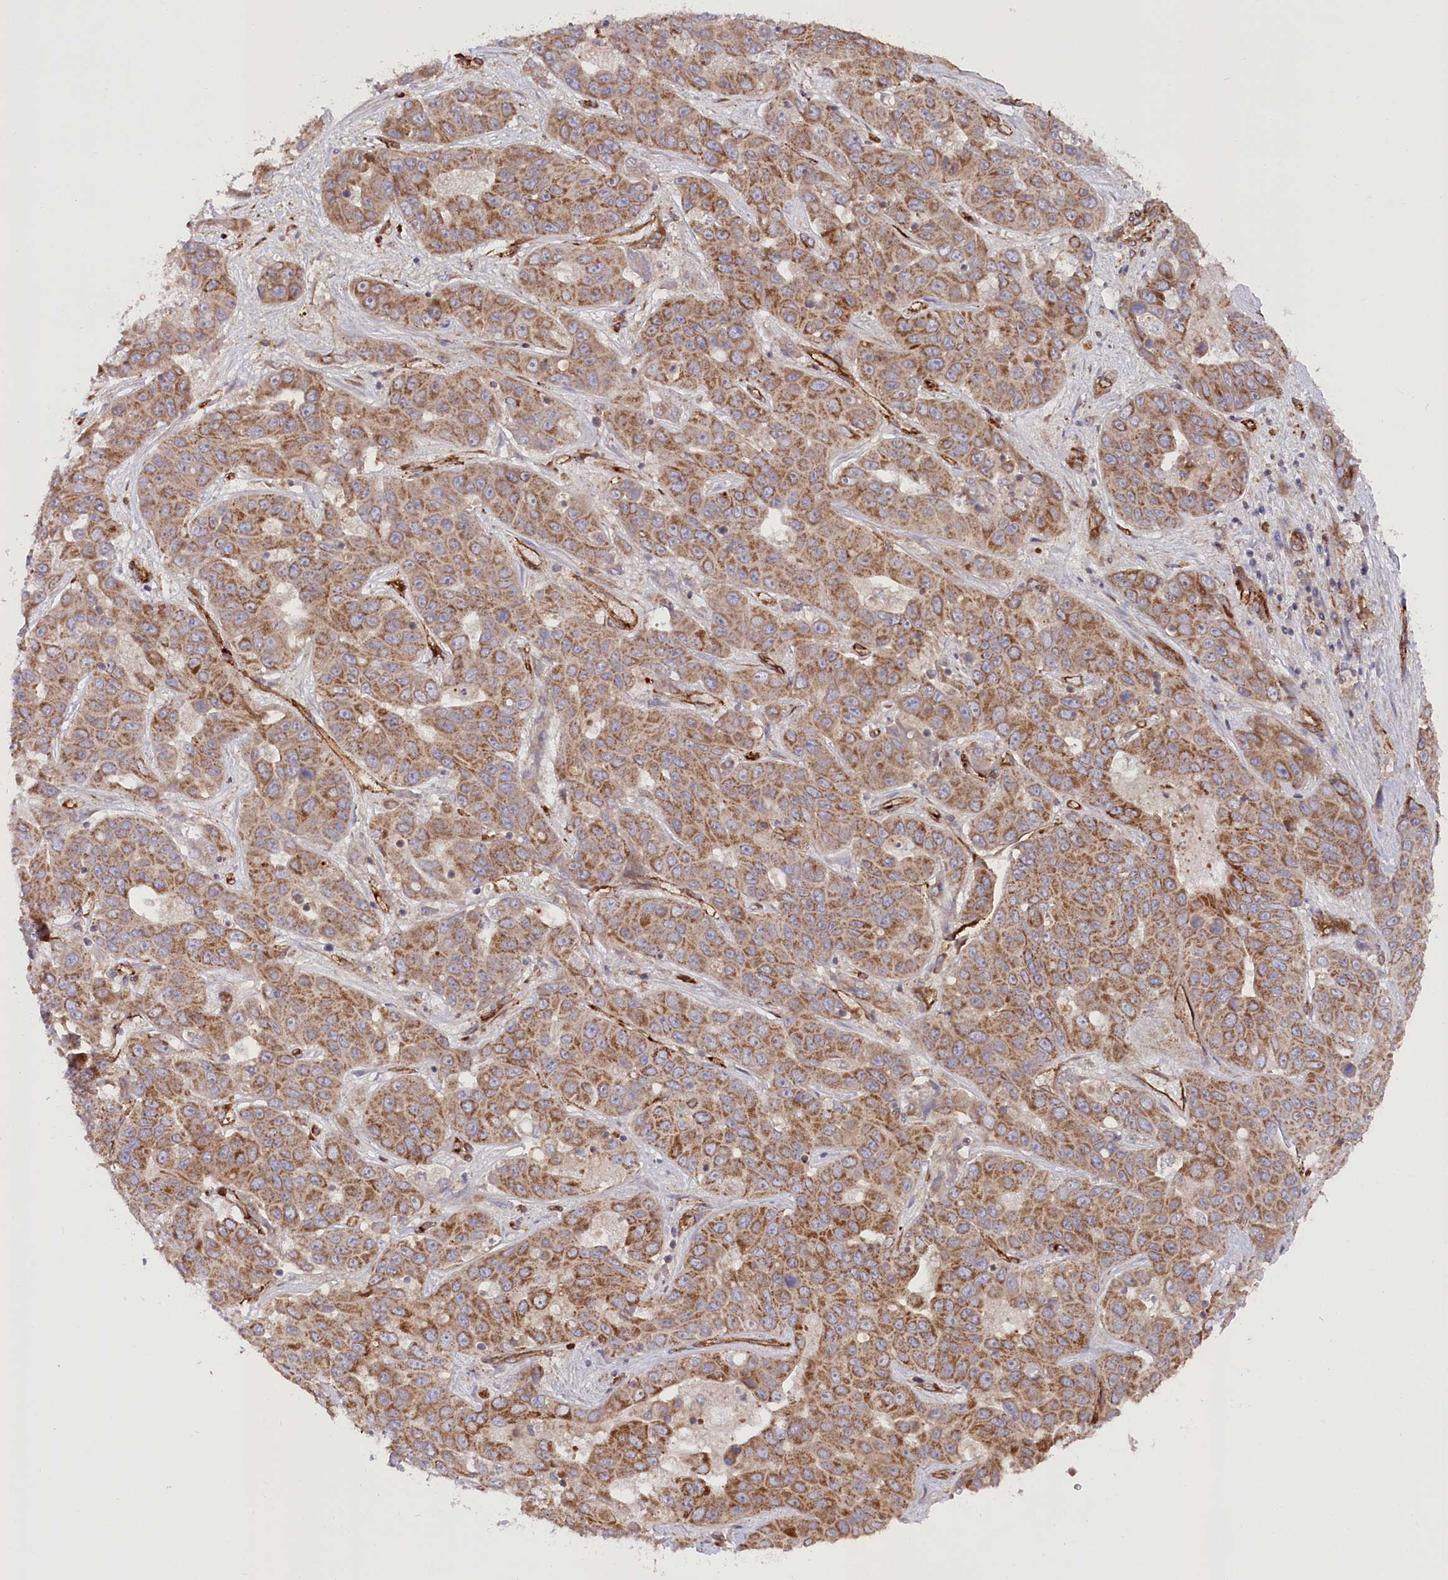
{"staining": {"intensity": "moderate", "quantity": ">75%", "location": "cytoplasmic/membranous"}, "tissue": "liver cancer", "cell_type": "Tumor cells", "image_type": "cancer", "snomed": [{"axis": "morphology", "description": "Cholangiocarcinoma"}, {"axis": "topography", "description": "Liver"}], "caption": "A high-resolution histopathology image shows immunohistochemistry (IHC) staining of liver cancer (cholangiocarcinoma), which displays moderate cytoplasmic/membranous positivity in about >75% of tumor cells.", "gene": "MTPAP", "patient": {"sex": "female", "age": 52}}